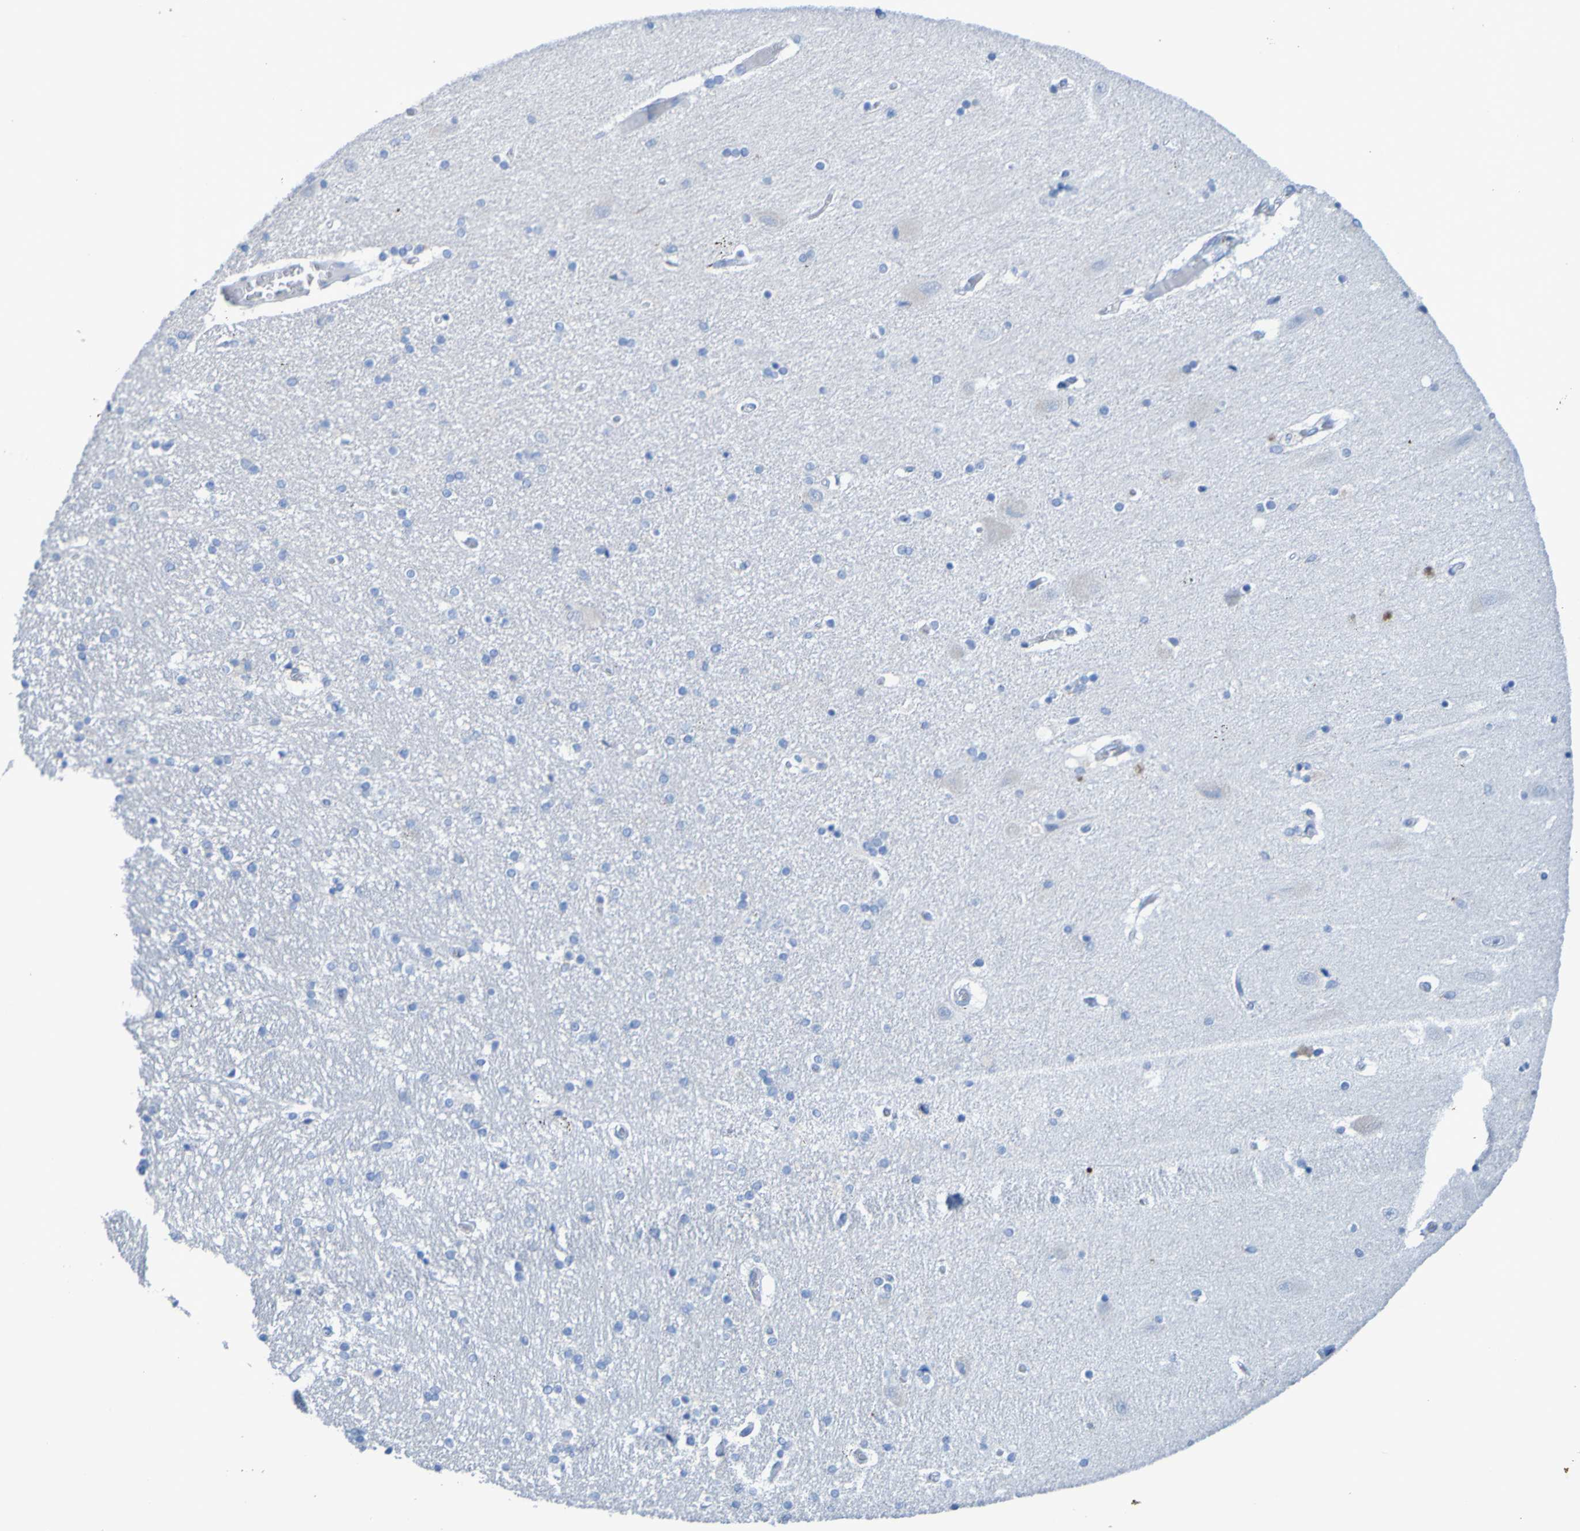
{"staining": {"intensity": "negative", "quantity": "none", "location": "none"}, "tissue": "hippocampus", "cell_type": "Glial cells", "image_type": "normal", "snomed": [{"axis": "morphology", "description": "Normal tissue, NOS"}, {"axis": "topography", "description": "Hippocampus"}], "caption": "The immunohistochemistry (IHC) image has no significant expression in glial cells of hippocampus.", "gene": "ACMSD", "patient": {"sex": "female", "age": 54}}